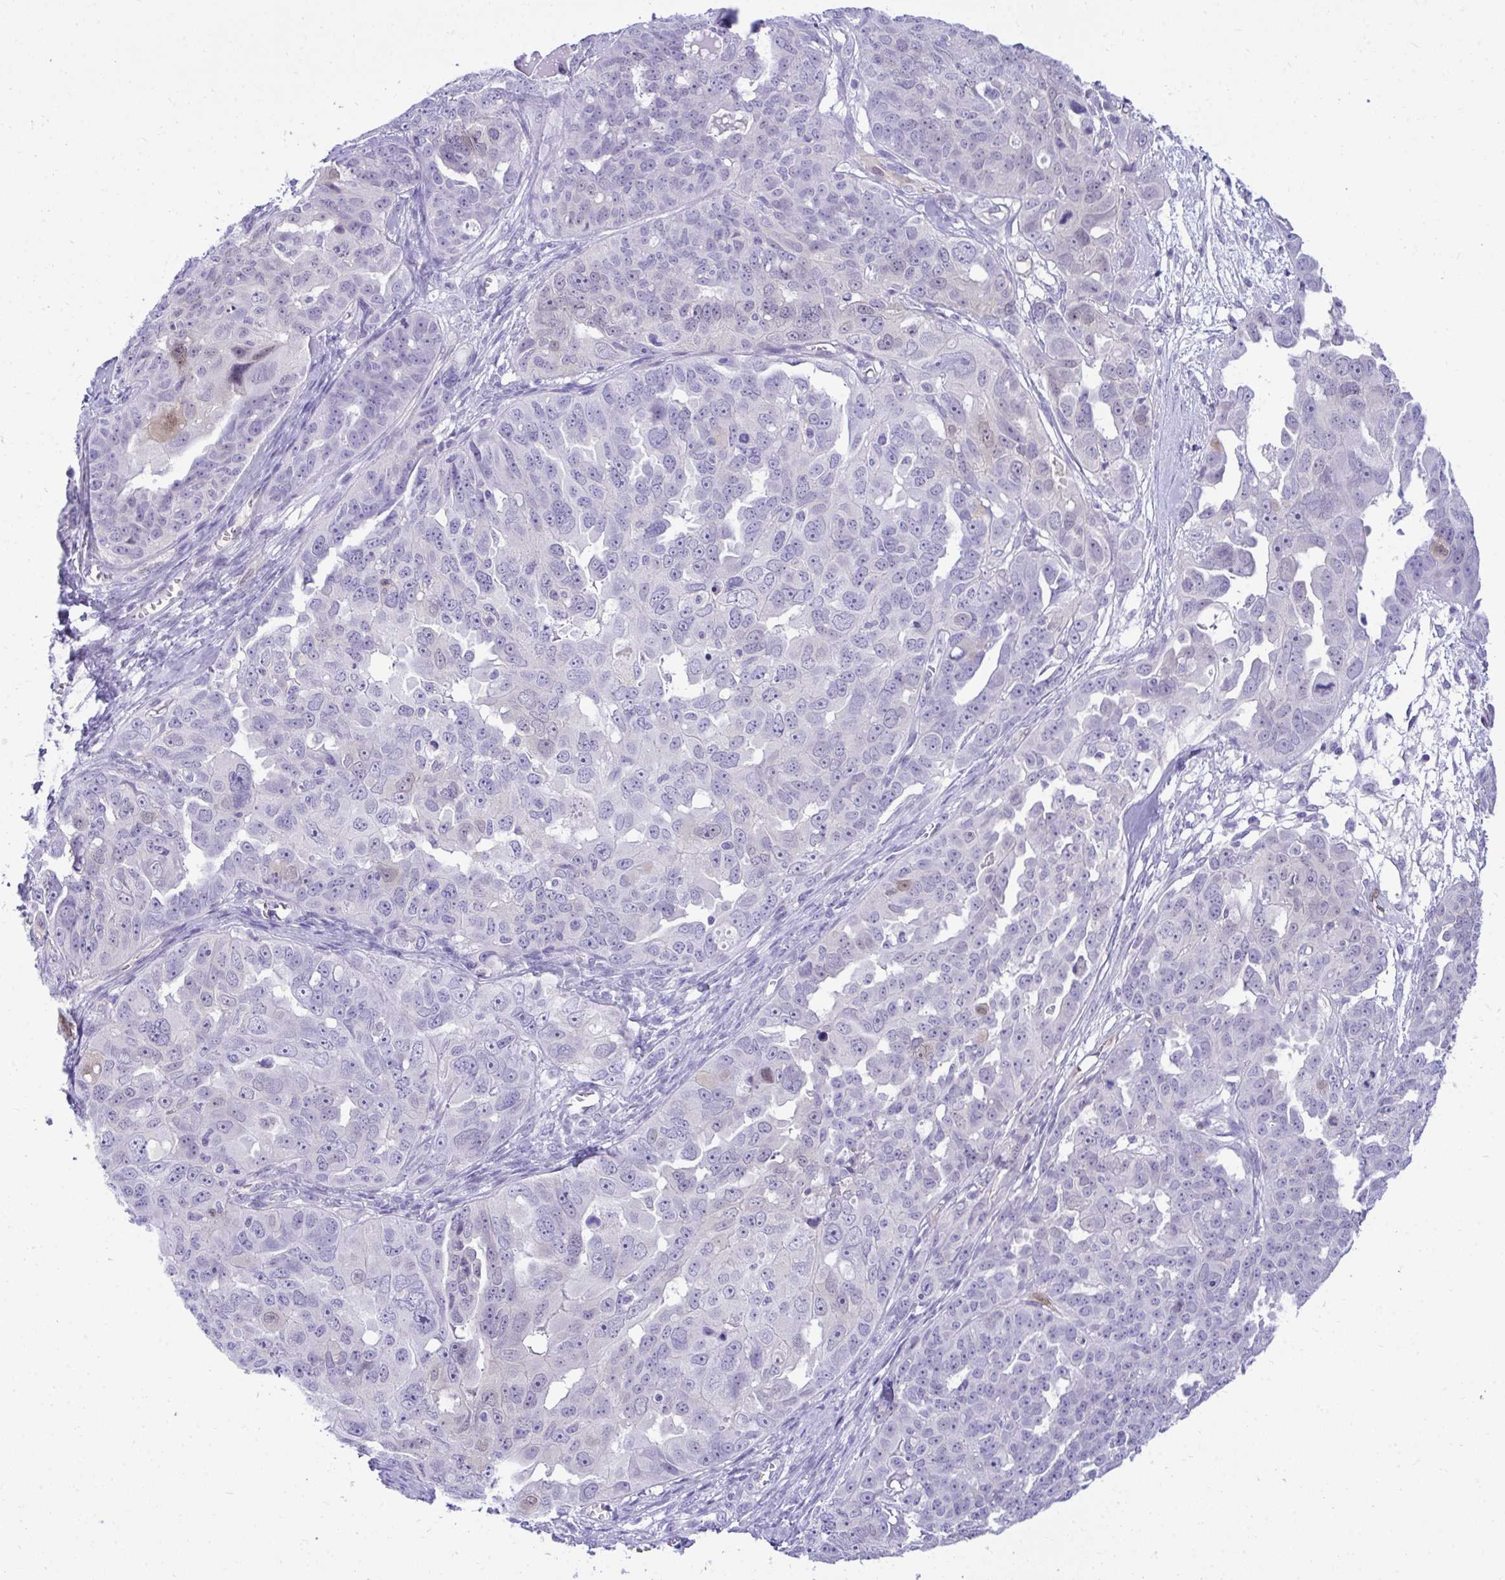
{"staining": {"intensity": "negative", "quantity": "none", "location": "none"}, "tissue": "ovarian cancer", "cell_type": "Tumor cells", "image_type": "cancer", "snomed": [{"axis": "morphology", "description": "Carcinoma, endometroid"}, {"axis": "topography", "description": "Ovary"}], "caption": "This micrograph is of ovarian endometroid carcinoma stained with immunohistochemistry (IHC) to label a protein in brown with the nuclei are counter-stained blue. There is no positivity in tumor cells.", "gene": "PGM2L1", "patient": {"sex": "female", "age": 70}}